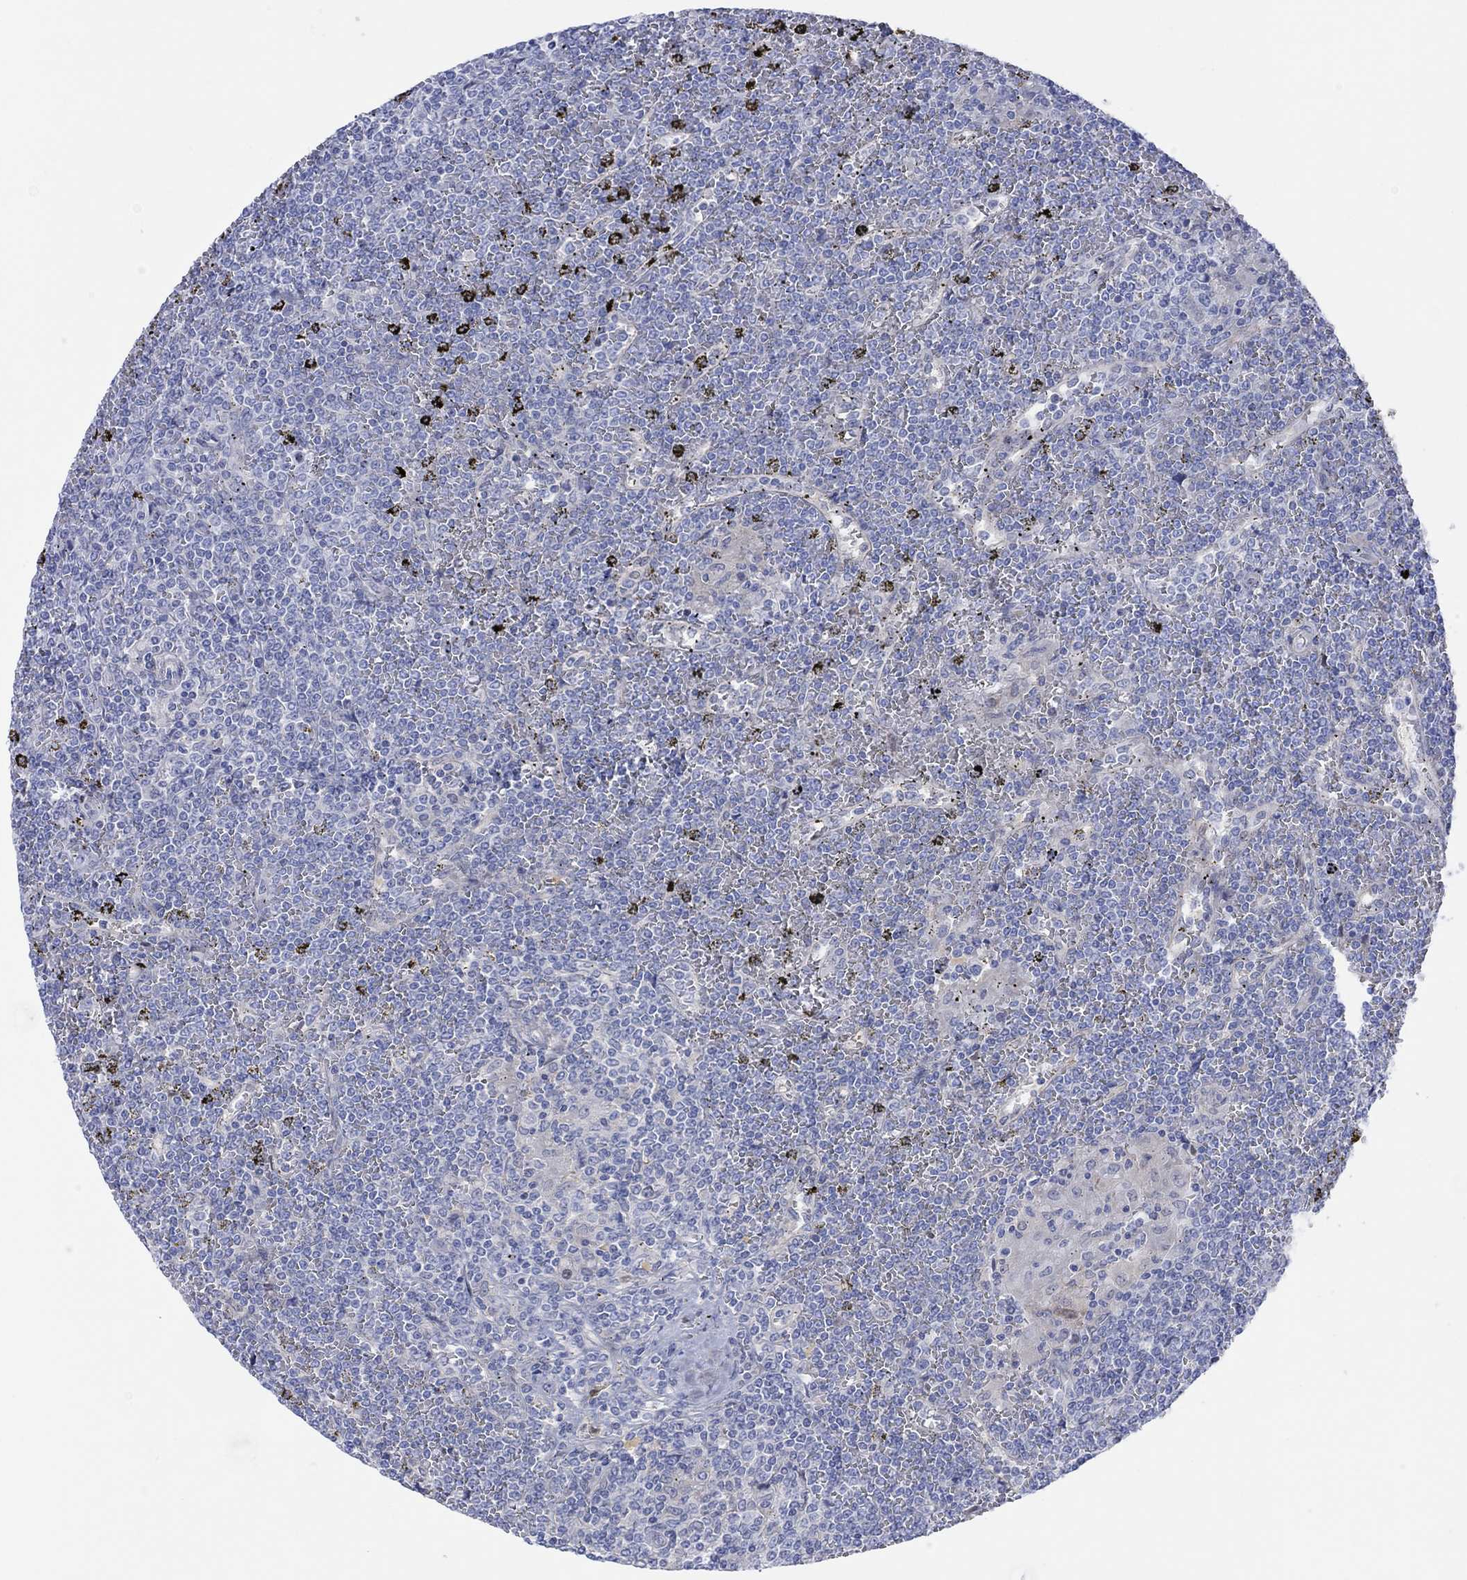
{"staining": {"intensity": "negative", "quantity": "none", "location": "none"}, "tissue": "lymphoma", "cell_type": "Tumor cells", "image_type": "cancer", "snomed": [{"axis": "morphology", "description": "Malignant lymphoma, non-Hodgkin's type, Low grade"}, {"axis": "topography", "description": "Spleen"}], "caption": "An image of human lymphoma is negative for staining in tumor cells. Nuclei are stained in blue.", "gene": "TLDC2", "patient": {"sex": "female", "age": 19}}